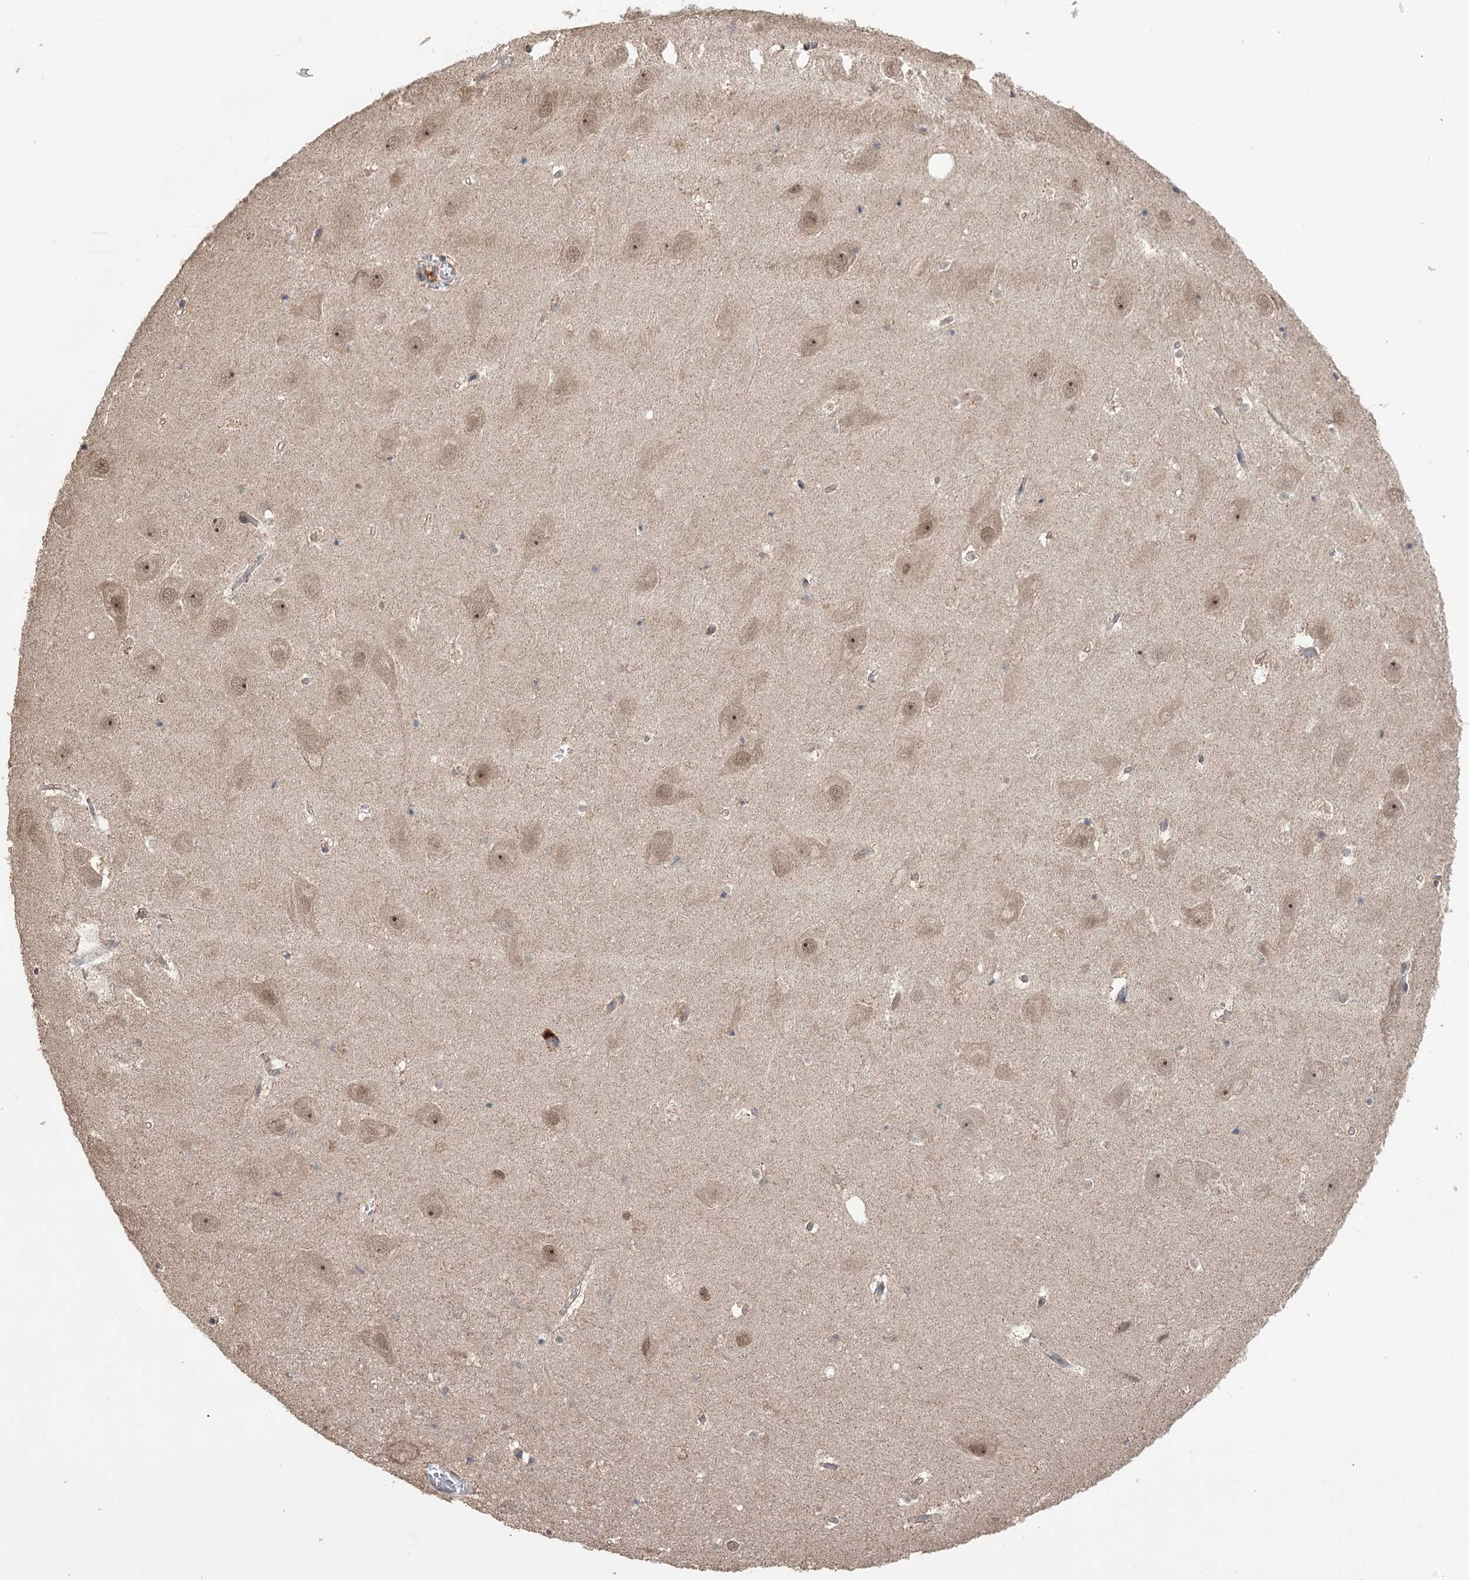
{"staining": {"intensity": "weak", "quantity": "25%-75%", "location": "cytoplasmic/membranous"}, "tissue": "hippocampus", "cell_type": "Glial cells", "image_type": "normal", "snomed": [{"axis": "morphology", "description": "Normal tissue, NOS"}, {"axis": "topography", "description": "Hippocampus"}], "caption": "This histopathology image exhibits immunohistochemistry staining of benign hippocampus, with low weak cytoplasmic/membranous positivity in about 25%-75% of glial cells.", "gene": "TENM2", "patient": {"sex": "female", "age": 52}}